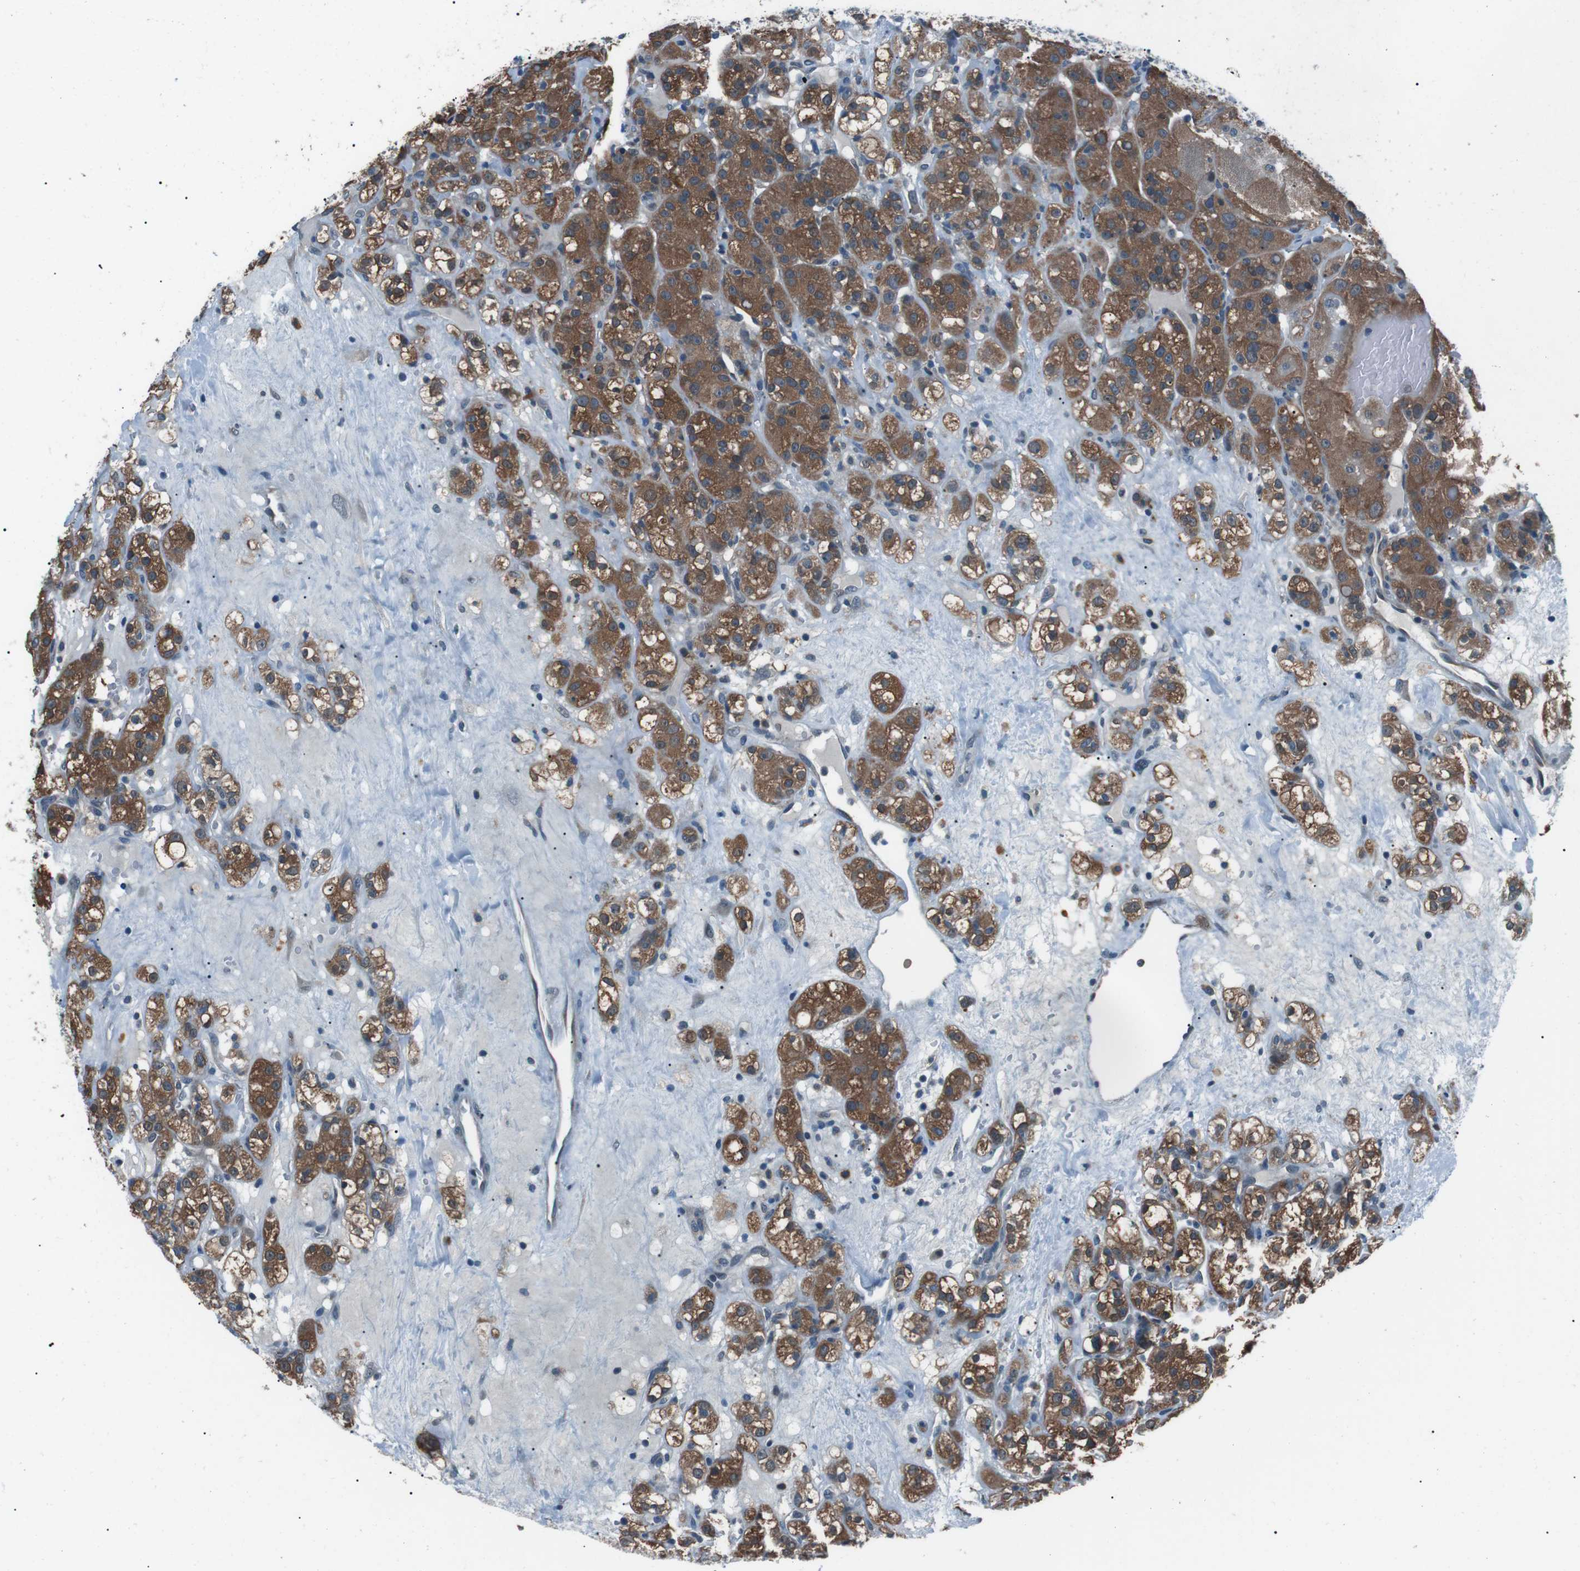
{"staining": {"intensity": "moderate", "quantity": ">75%", "location": "cytoplasmic/membranous"}, "tissue": "renal cancer", "cell_type": "Tumor cells", "image_type": "cancer", "snomed": [{"axis": "morphology", "description": "Normal tissue, NOS"}, {"axis": "morphology", "description": "Adenocarcinoma, NOS"}, {"axis": "topography", "description": "Kidney"}], "caption": "Adenocarcinoma (renal) stained for a protein (brown) displays moderate cytoplasmic/membranous positive positivity in approximately >75% of tumor cells.", "gene": "LRIG2", "patient": {"sex": "male", "age": 61}}